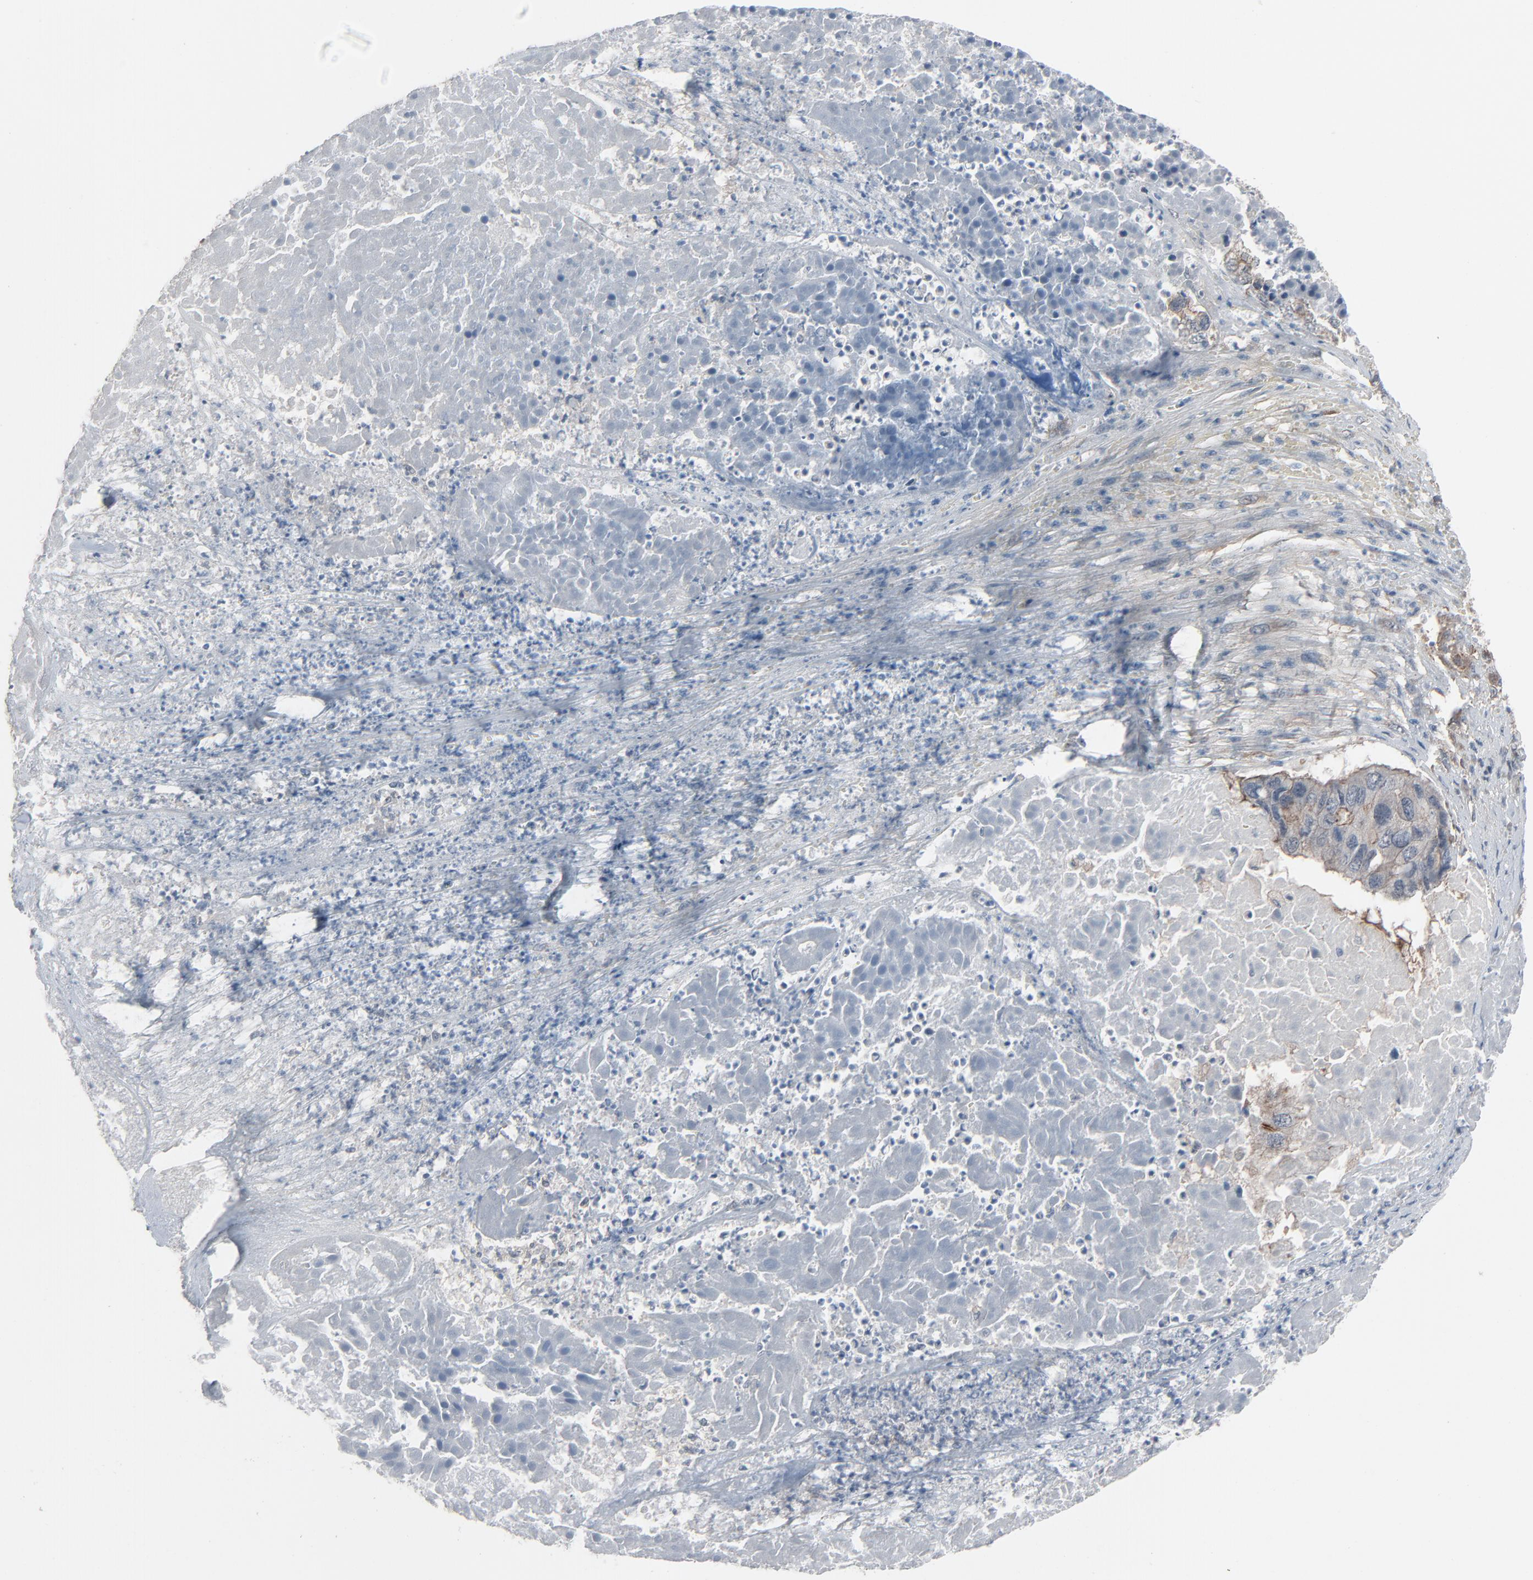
{"staining": {"intensity": "negative", "quantity": "none", "location": "none"}, "tissue": "pancreatic cancer", "cell_type": "Tumor cells", "image_type": "cancer", "snomed": [{"axis": "morphology", "description": "Adenocarcinoma, NOS"}, {"axis": "topography", "description": "Pancreas"}], "caption": "This is an IHC image of pancreatic cancer (adenocarcinoma). There is no expression in tumor cells.", "gene": "OPTN", "patient": {"sex": "male", "age": 50}}